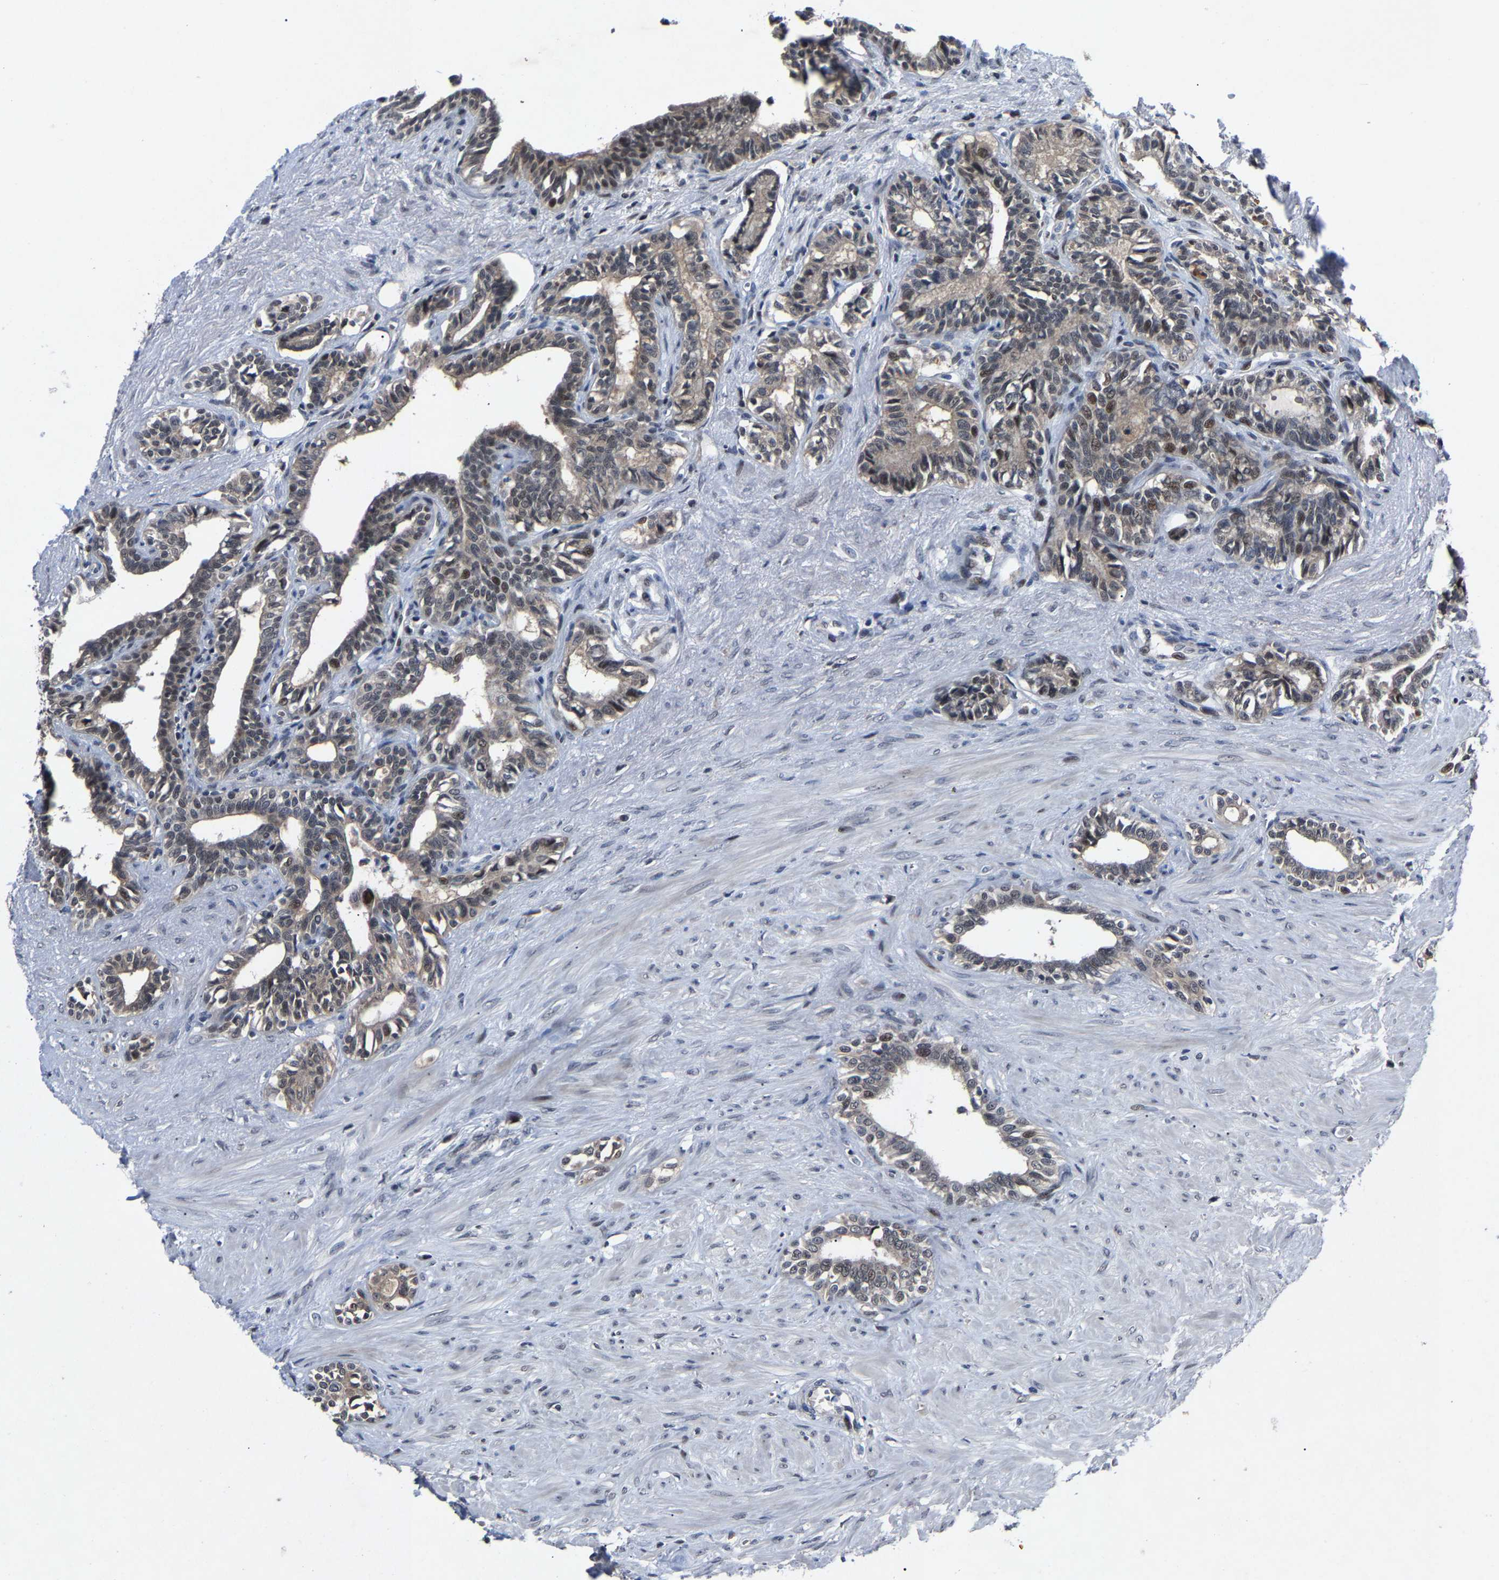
{"staining": {"intensity": "weak", "quantity": ">75%", "location": "cytoplasmic/membranous,nuclear"}, "tissue": "seminal vesicle", "cell_type": "Glandular cells", "image_type": "normal", "snomed": [{"axis": "morphology", "description": "Normal tissue, NOS"}, {"axis": "morphology", "description": "Adenocarcinoma, High grade"}, {"axis": "topography", "description": "Prostate"}, {"axis": "topography", "description": "Seminal veicle"}], "caption": "The immunohistochemical stain shows weak cytoplasmic/membranous,nuclear staining in glandular cells of benign seminal vesicle. (IHC, brightfield microscopy, high magnification).", "gene": "LSM8", "patient": {"sex": "male", "age": 55}}